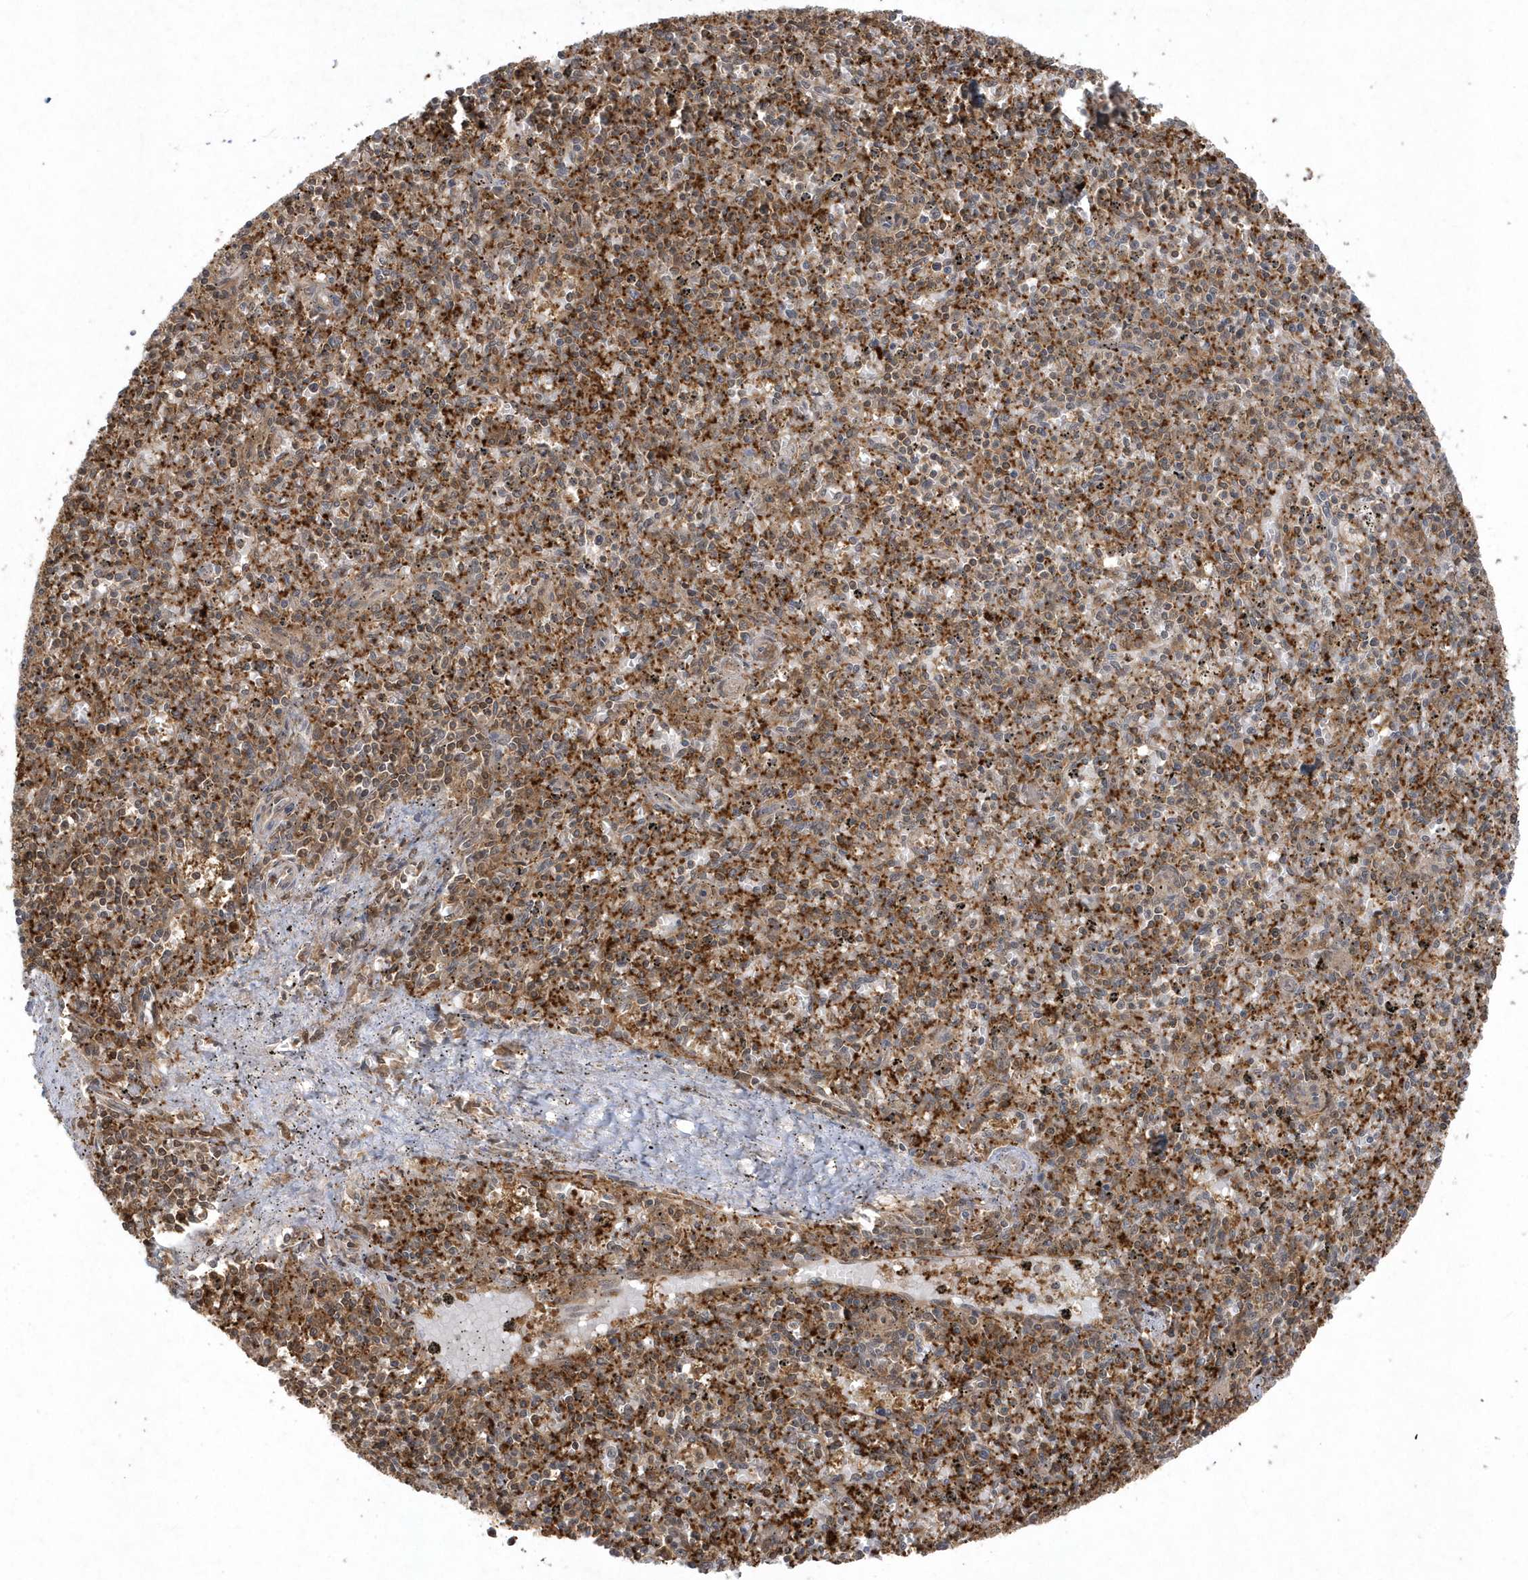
{"staining": {"intensity": "moderate", "quantity": ">75%", "location": "cytoplasmic/membranous"}, "tissue": "spleen", "cell_type": "Cells in red pulp", "image_type": "normal", "snomed": [{"axis": "morphology", "description": "Normal tissue, NOS"}, {"axis": "topography", "description": "Spleen"}], "caption": "This is a photomicrograph of immunohistochemistry (IHC) staining of benign spleen, which shows moderate expression in the cytoplasmic/membranous of cells in red pulp.", "gene": "ACYP1", "patient": {"sex": "male", "age": 72}}